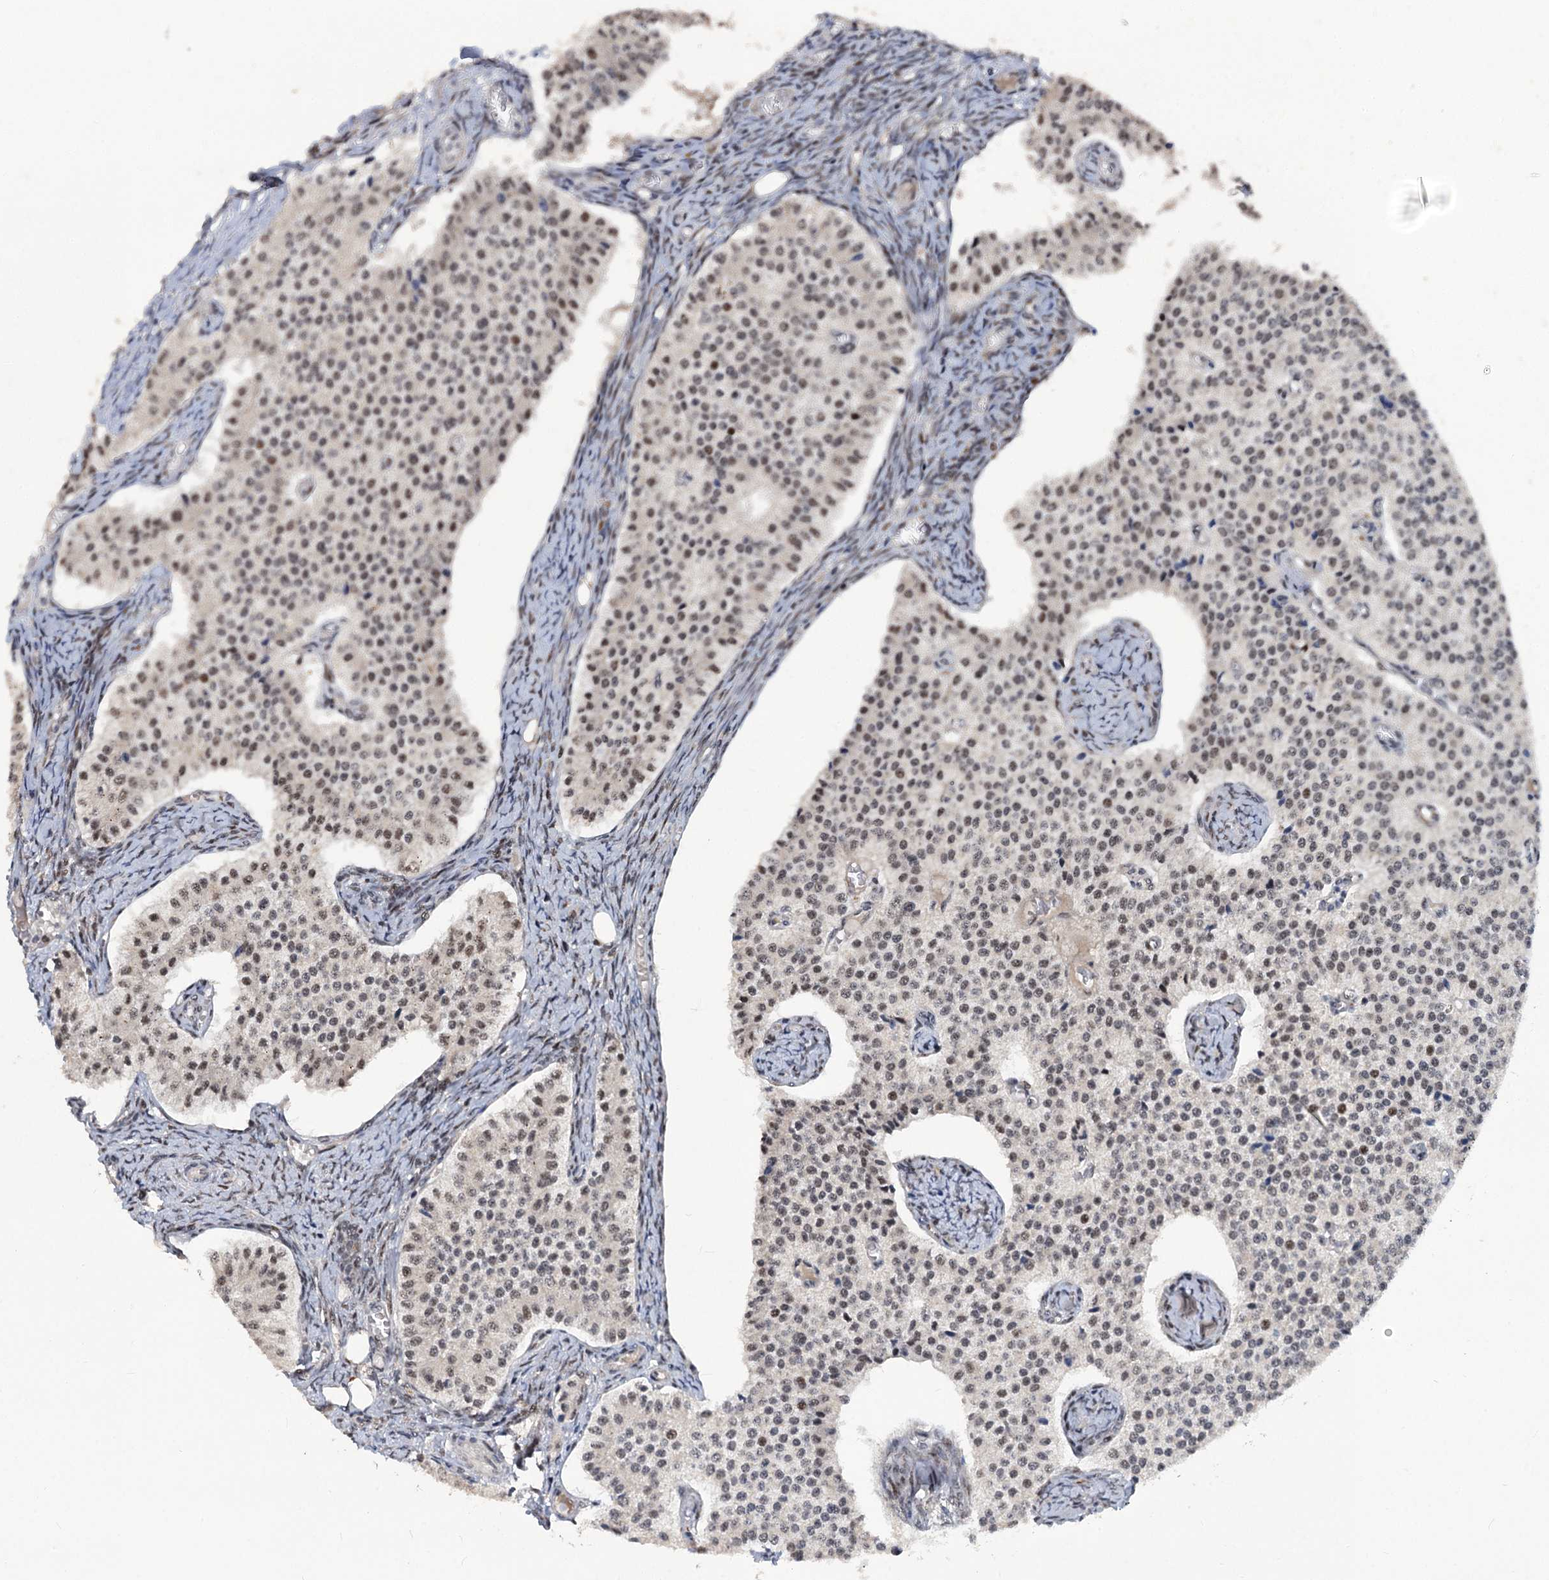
{"staining": {"intensity": "weak", "quantity": "<25%", "location": "nuclear"}, "tissue": "carcinoid", "cell_type": "Tumor cells", "image_type": "cancer", "snomed": [{"axis": "morphology", "description": "Carcinoid, malignant, NOS"}, {"axis": "topography", "description": "Colon"}], "caption": "A histopathology image of carcinoid stained for a protein displays no brown staining in tumor cells.", "gene": "PHF8", "patient": {"sex": "female", "age": 52}}